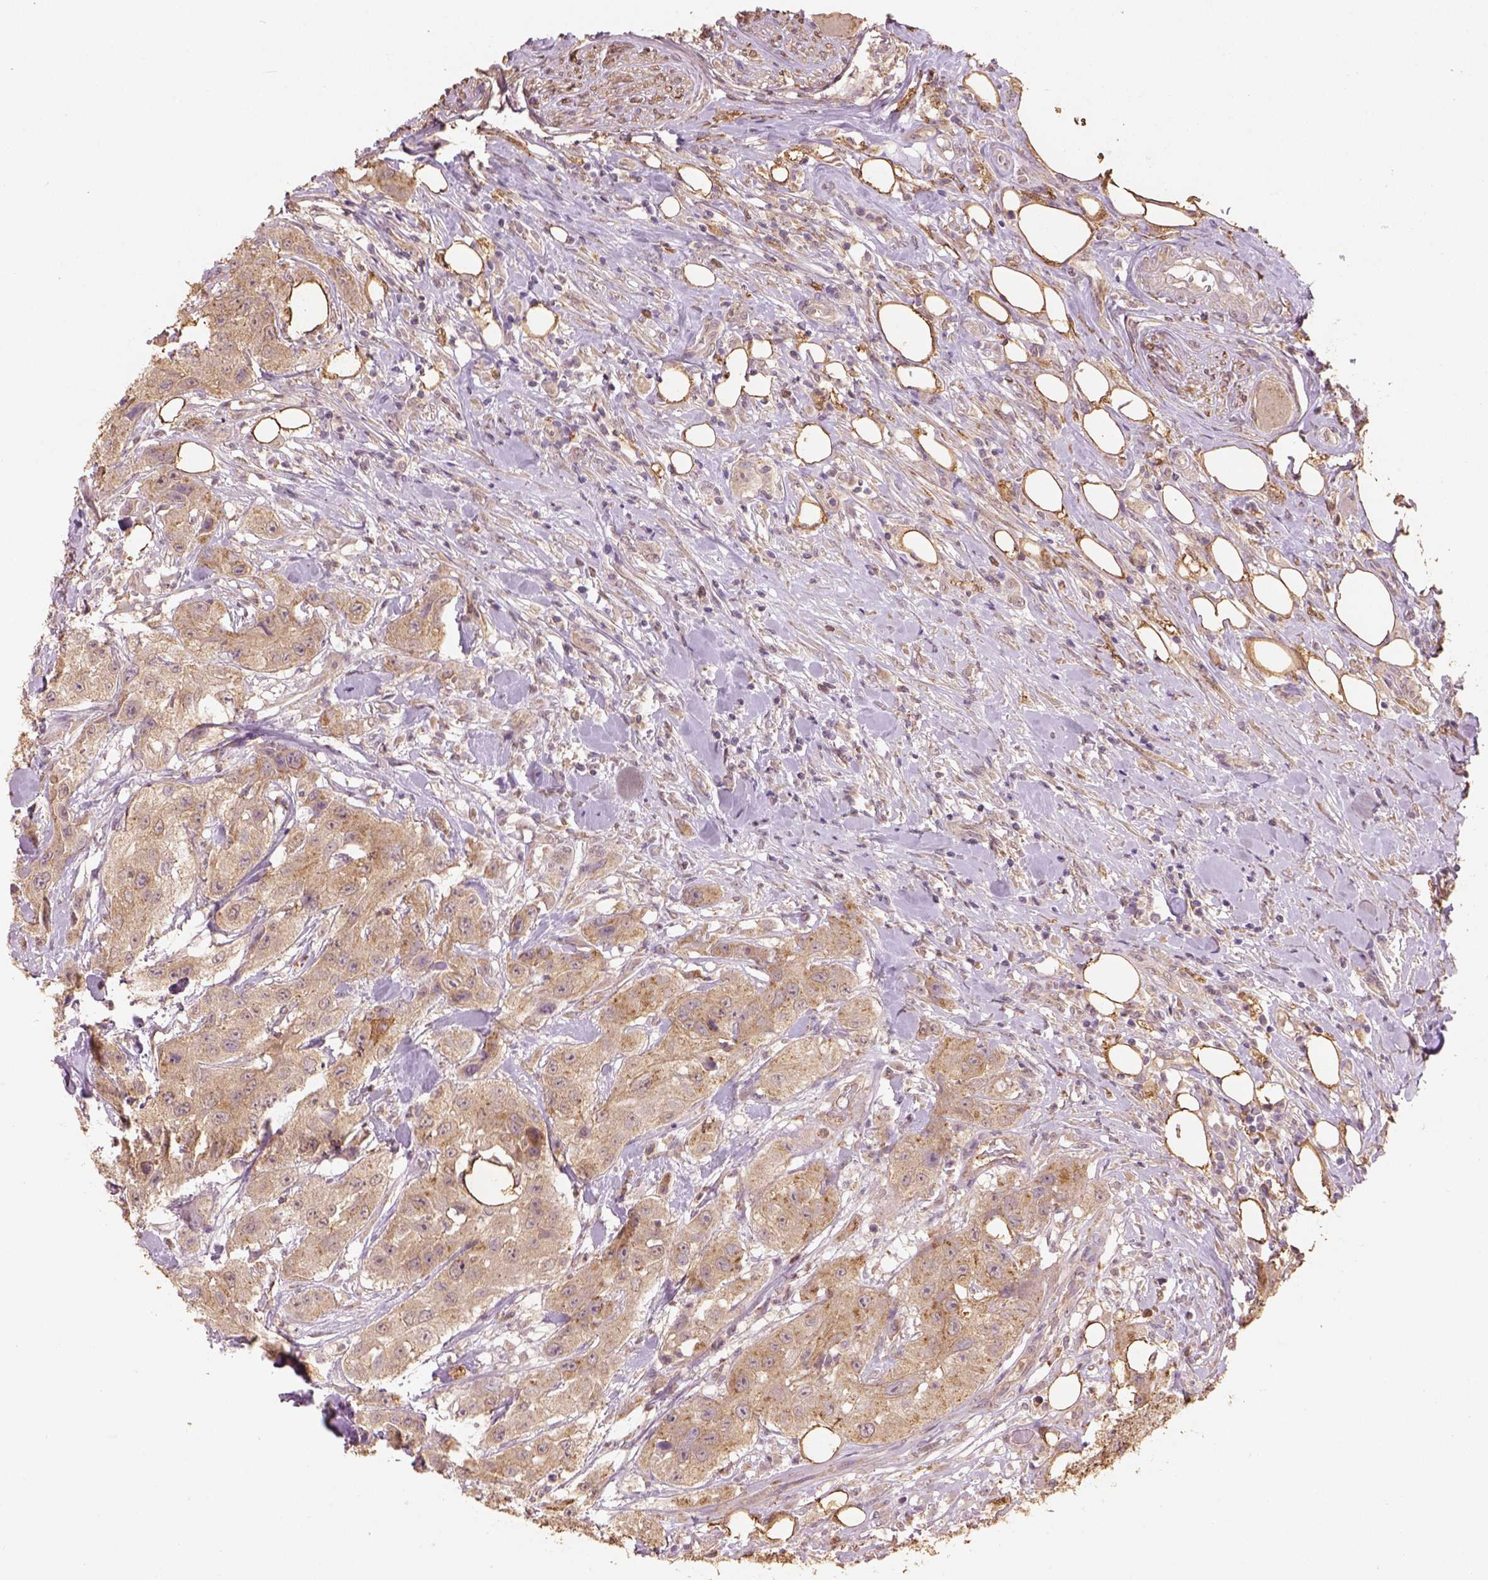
{"staining": {"intensity": "moderate", "quantity": ">75%", "location": "cytoplasmic/membranous"}, "tissue": "urothelial cancer", "cell_type": "Tumor cells", "image_type": "cancer", "snomed": [{"axis": "morphology", "description": "Urothelial carcinoma, High grade"}, {"axis": "topography", "description": "Urinary bladder"}], "caption": "This image shows immunohistochemistry staining of human high-grade urothelial carcinoma, with medium moderate cytoplasmic/membranous expression in approximately >75% of tumor cells.", "gene": "AP2B1", "patient": {"sex": "male", "age": 79}}